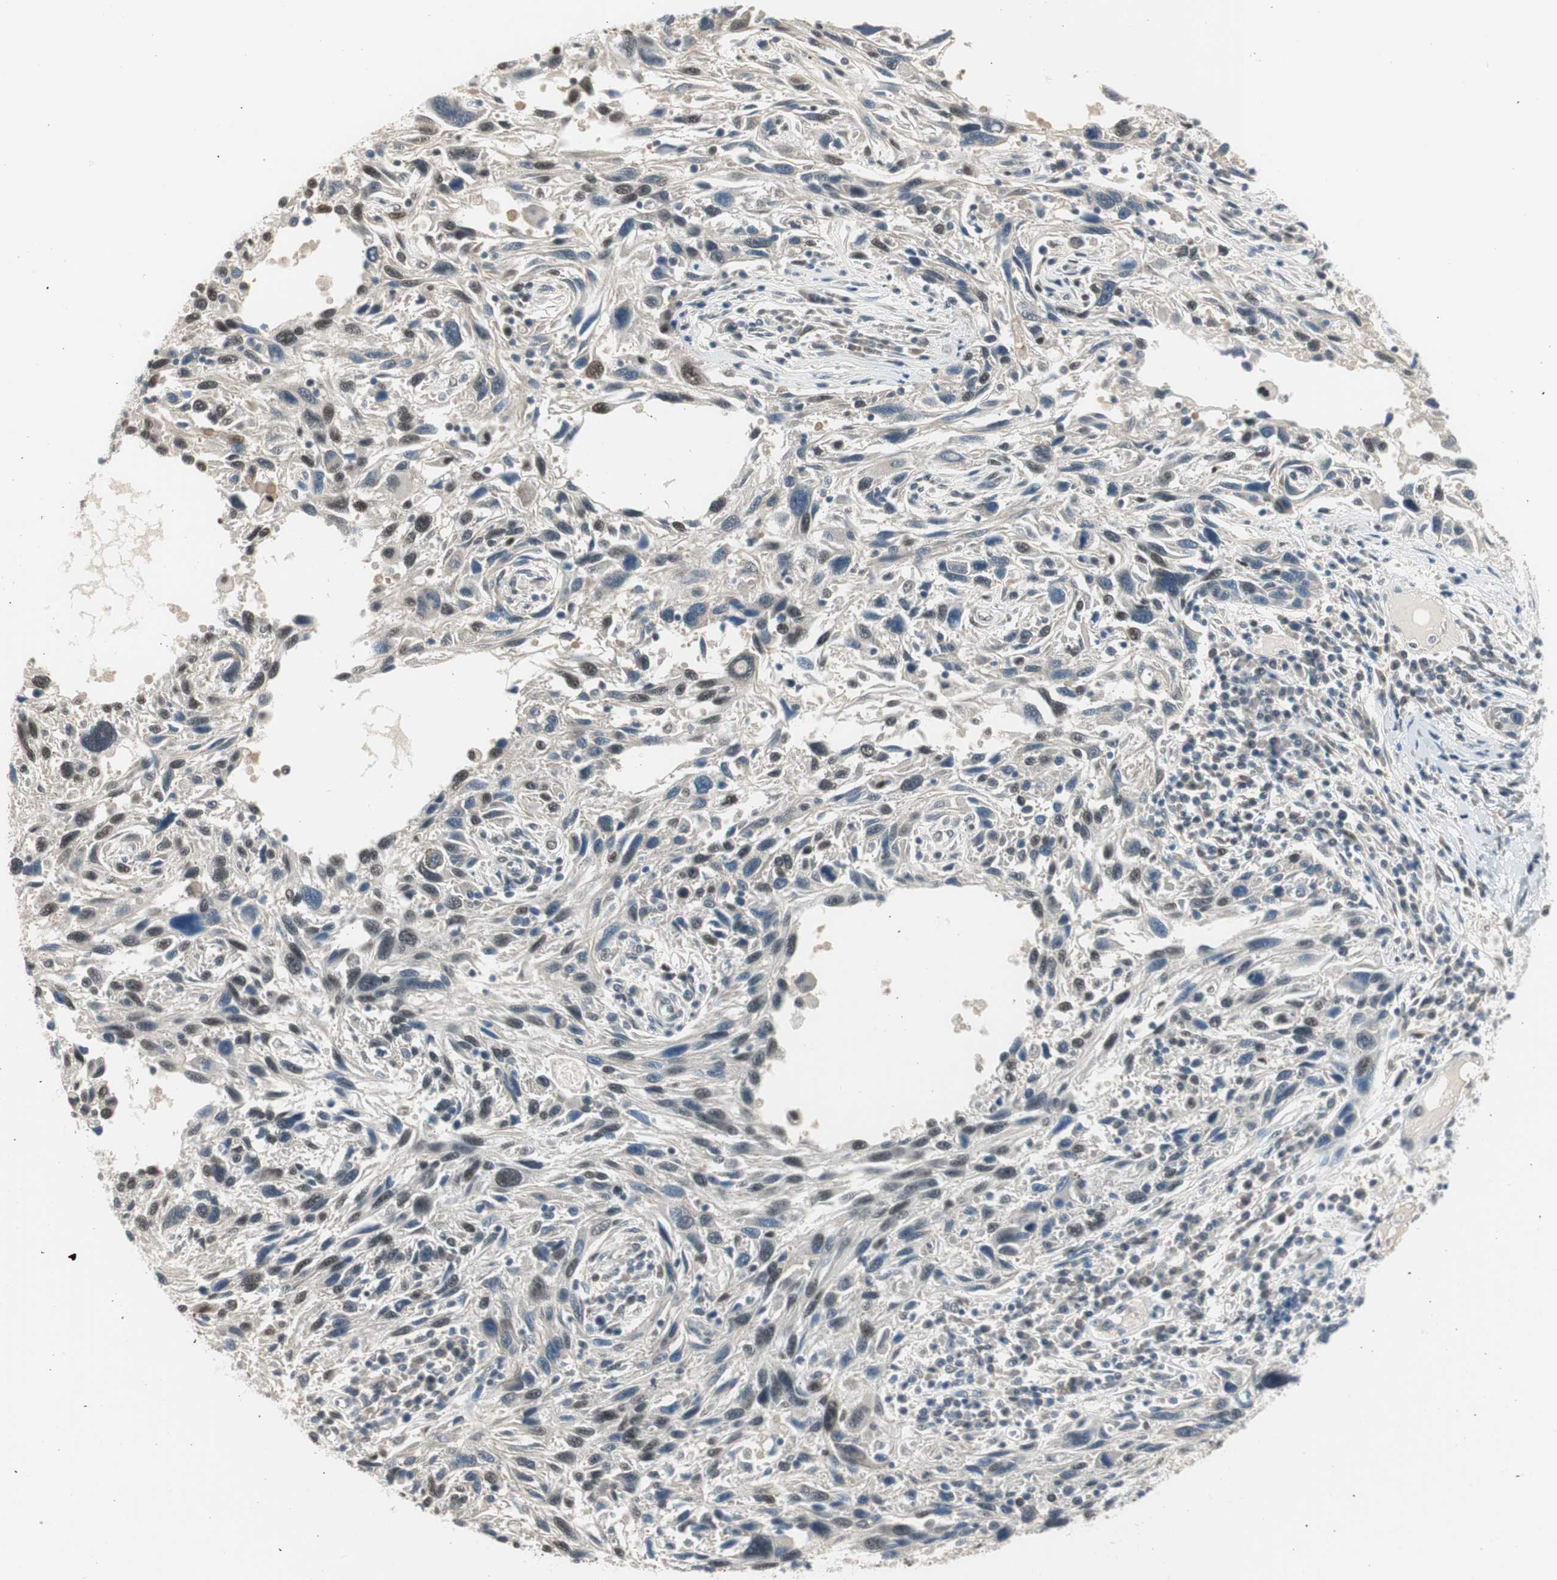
{"staining": {"intensity": "weak", "quantity": "25%-75%", "location": "nuclear"}, "tissue": "melanoma", "cell_type": "Tumor cells", "image_type": "cancer", "snomed": [{"axis": "morphology", "description": "Malignant melanoma, NOS"}, {"axis": "topography", "description": "Skin"}], "caption": "There is low levels of weak nuclear expression in tumor cells of melanoma, as demonstrated by immunohistochemical staining (brown color).", "gene": "LONP2", "patient": {"sex": "male", "age": 53}}